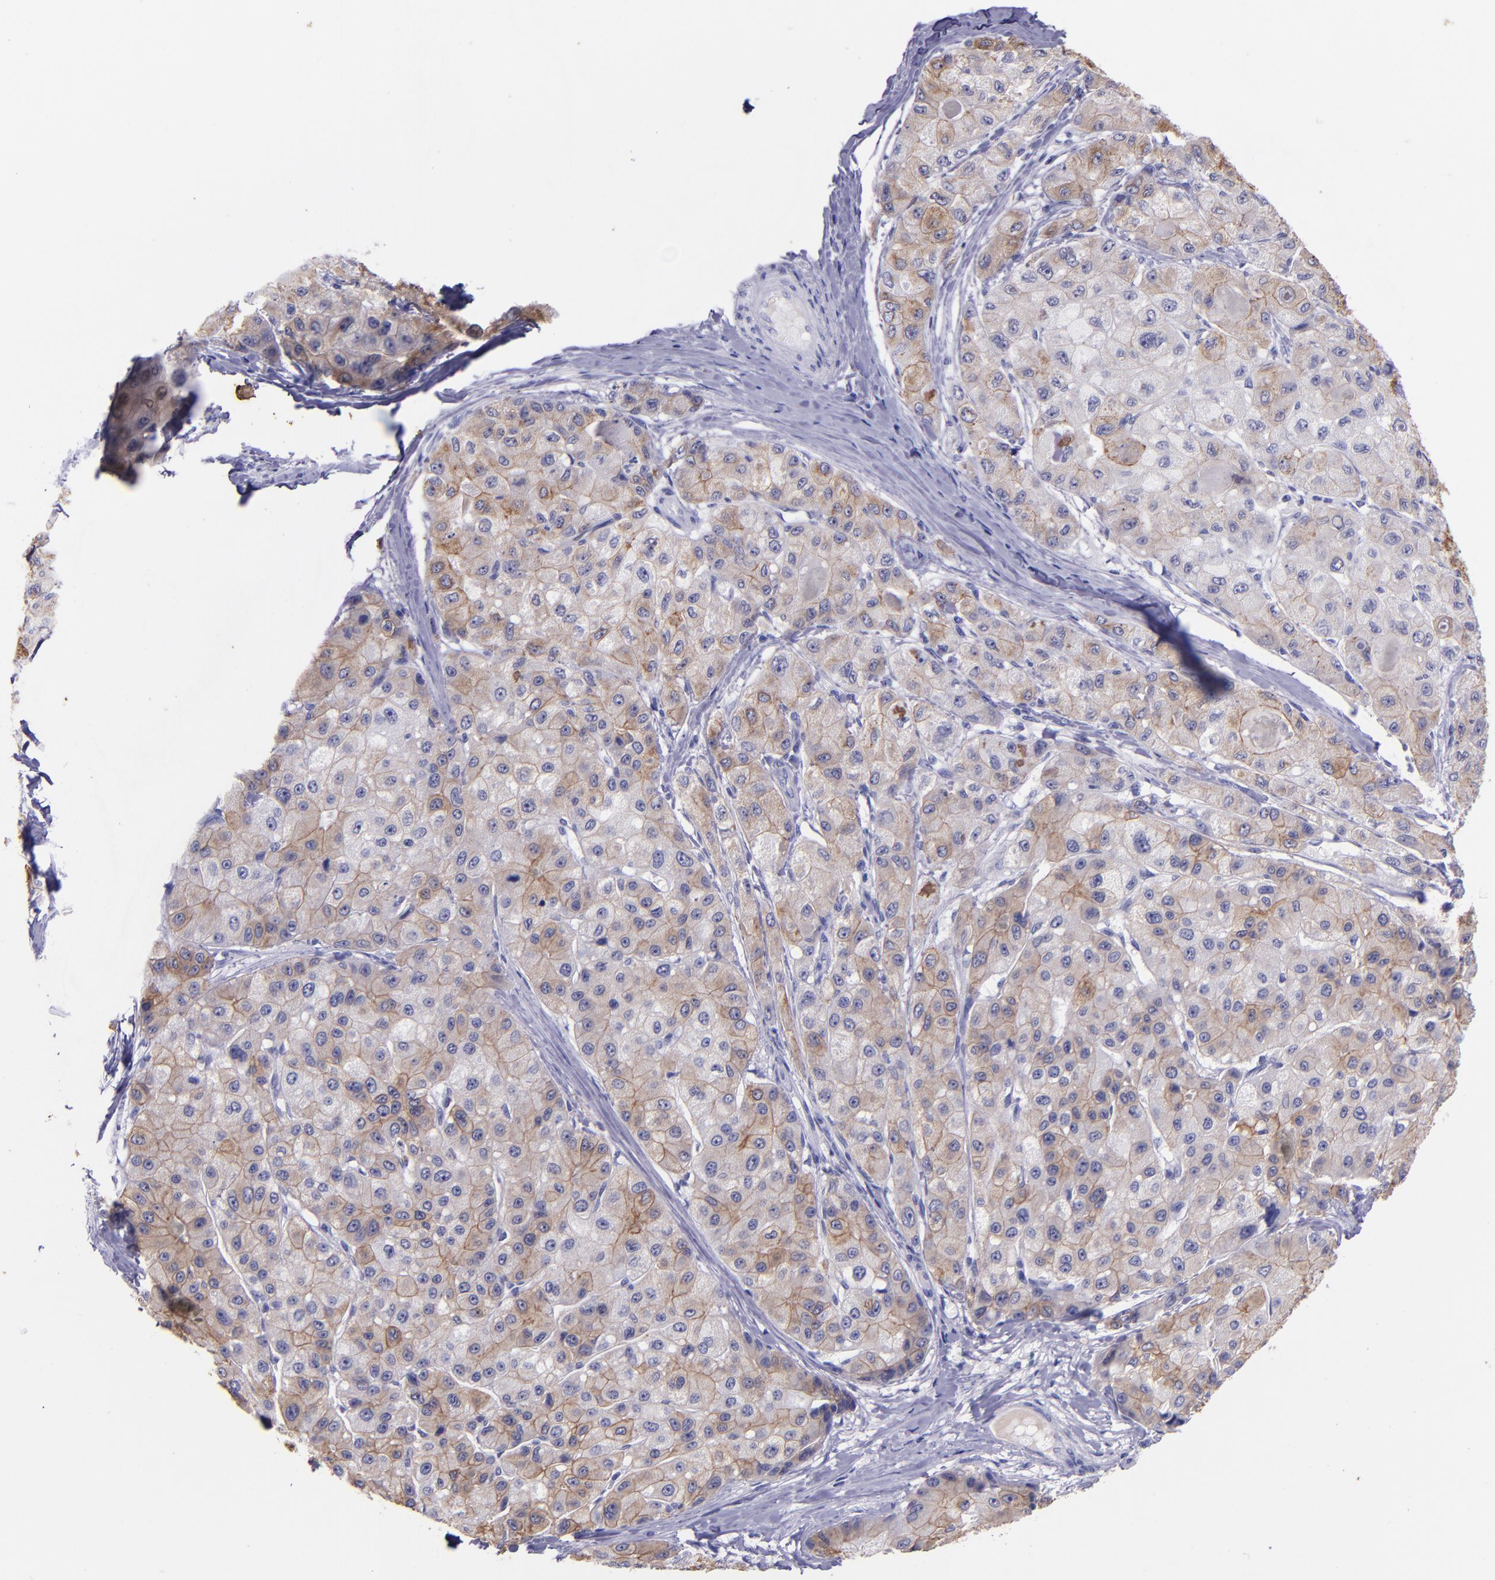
{"staining": {"intensity": "moderate", "quantity": ">75%", "location": "cytoplasmic/membranous"}, "tissue": "liver cancer", "cell_type": "Tumor cells", "image_type": "cancer", "snomed": [{"axis": "morphology", "description": "Carcinoma, Hepatocellular, NOS"}, {"axis": "topography", "description": "Liver"}], "caption": "Human liver cancer (hepatocellular carcinoma) stained with a protein marker reveals moderate staining in tumor cells.", "gene": "KRT4", "patient": {"sex": "male", "age": 80}}